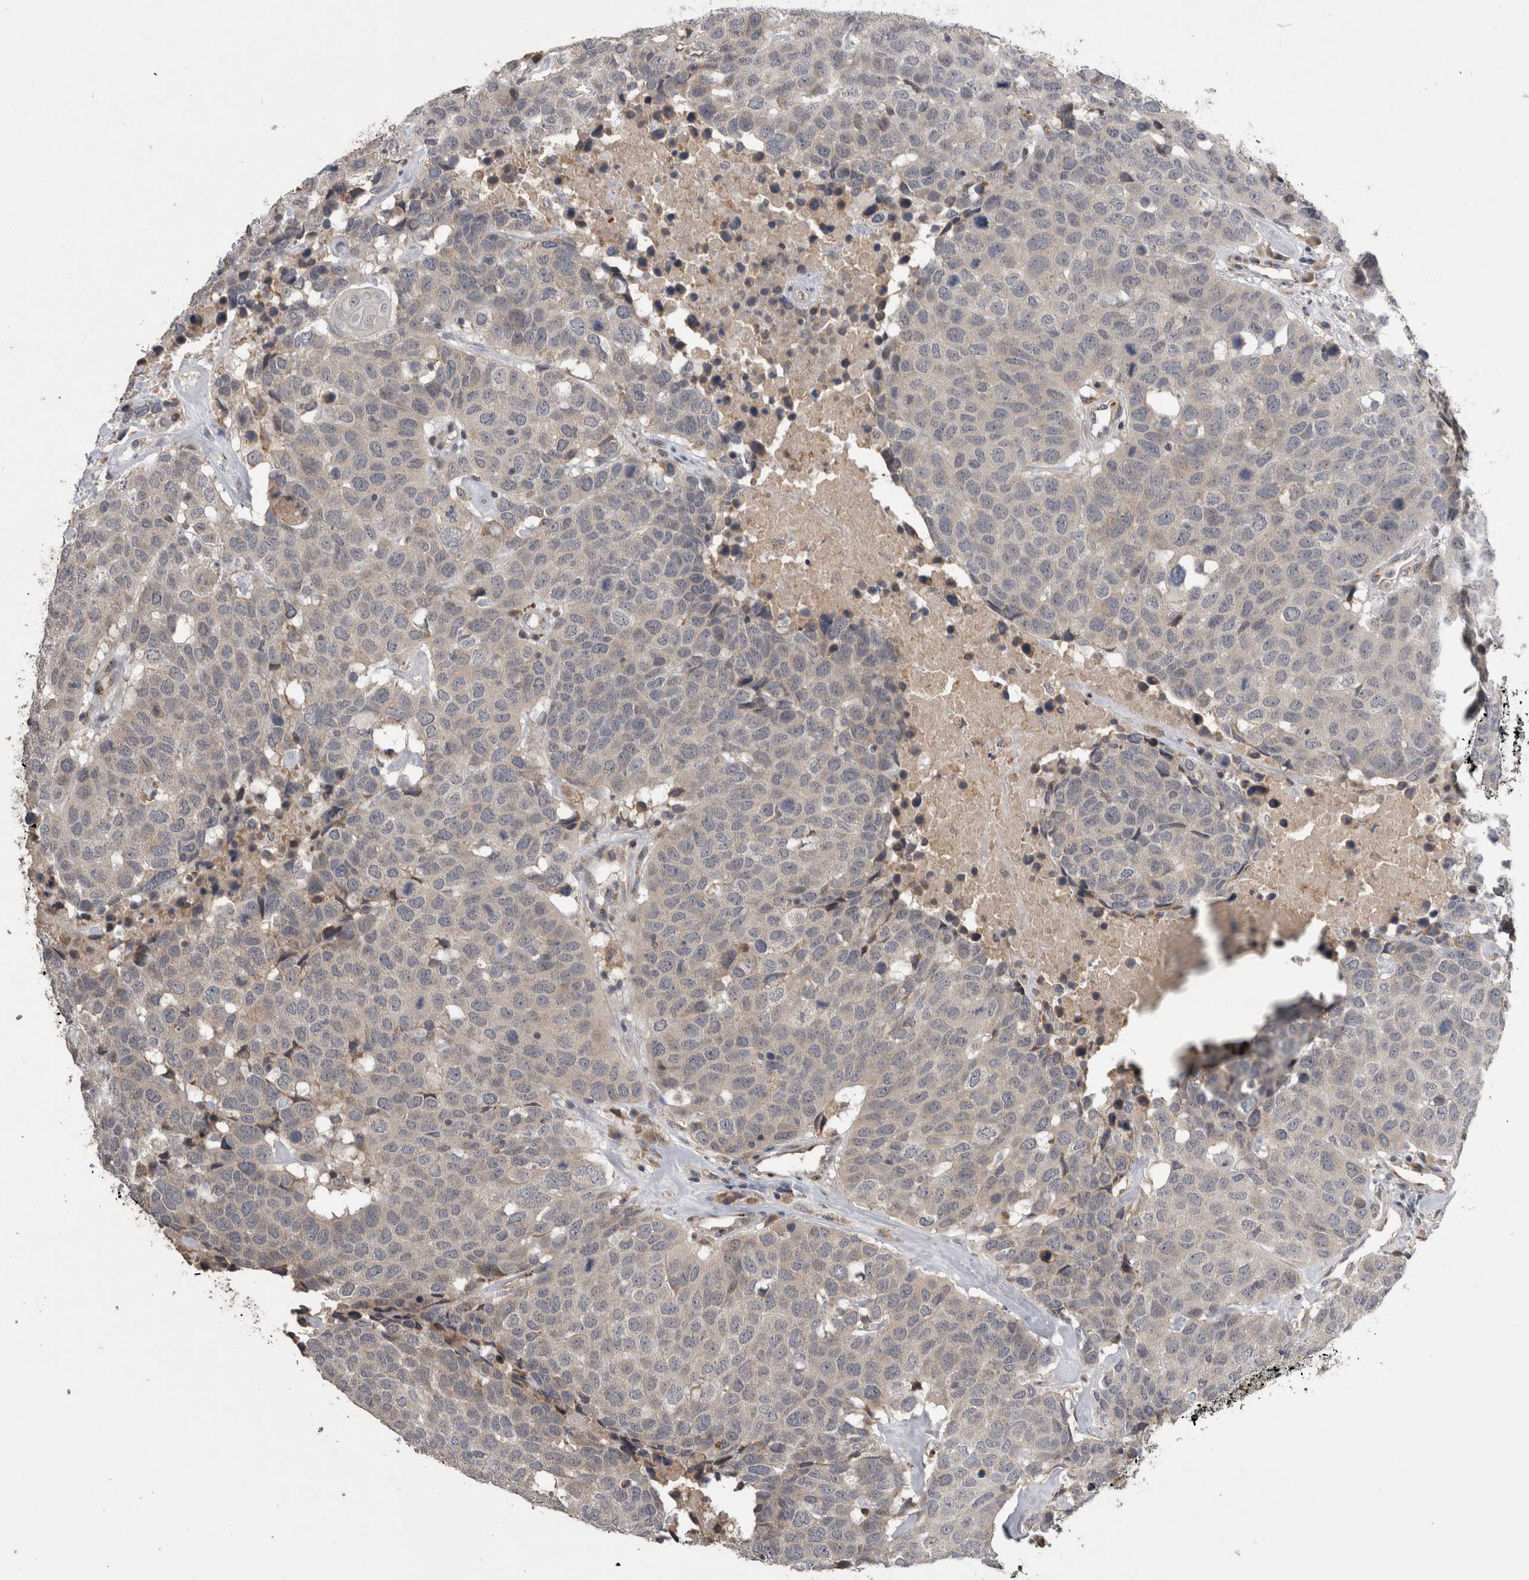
{"staining": {"intensity": "negative", "quantity": "none", "location": "none"}, "tissue": "head and neck cancer", "cell_type": "Tumor cells", "image_type": "cancer", "snomed": [{"axis": "morphology", "description": "Squamous cell carcinoma, NOS"}, {"axis": "topography", "description": "Head-Neck"}], "caption": "Head and neck cancer was stained to show a protein in brown. There is no significant staining in tumor cells.", "gene": "ANXA13", "patient": {"sex": "male", "age": 66}}